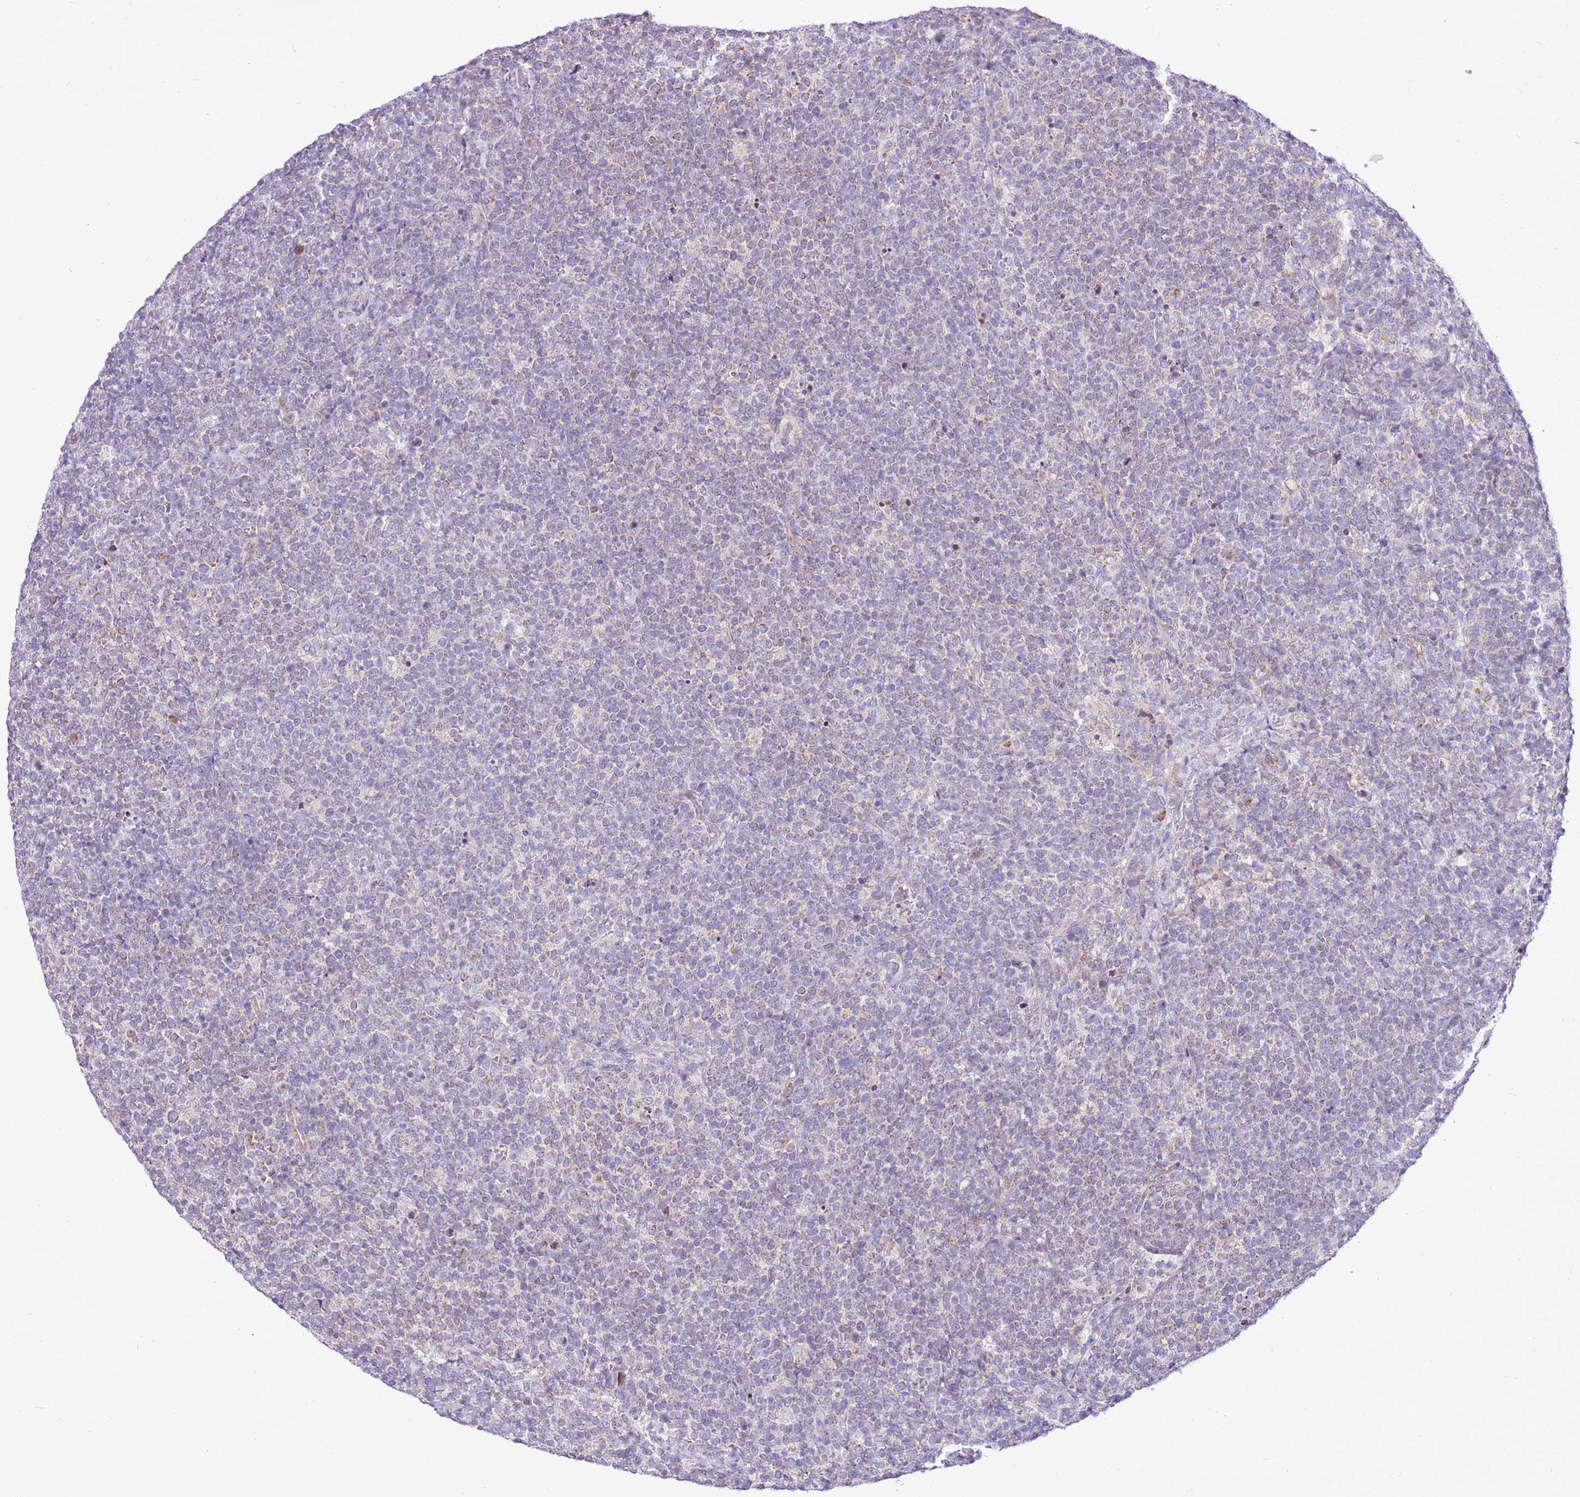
{"staining": {"intensity": "negative", "quantity": "none", "location": "none"}, "tissue": "lymphoma", "cell_type": "Tumor cells", "image_type": "cancer", "snomed": [{"axis": "morphology", "description": "Malignant lymphoma, non-Hodgkin's type, High grade"}, {"axis": "topography", "description": "Lymph node"}], "caption": "A high-resolution micrograph shows immunohistochemistry (IHC) staining of high-grade malignant lymphoma, non-Hodgkin's type, which displays no significant expression in tumor cells. (Stains: DAB (3,3'-diaminobenzidine) immunohistochemistry (IHC) with hematoxylin counter stain, Microscopy: brightfield microscopy at high magnification).", "gene": "MRPL36", "patient": {"sex": "male", "age": 61}}